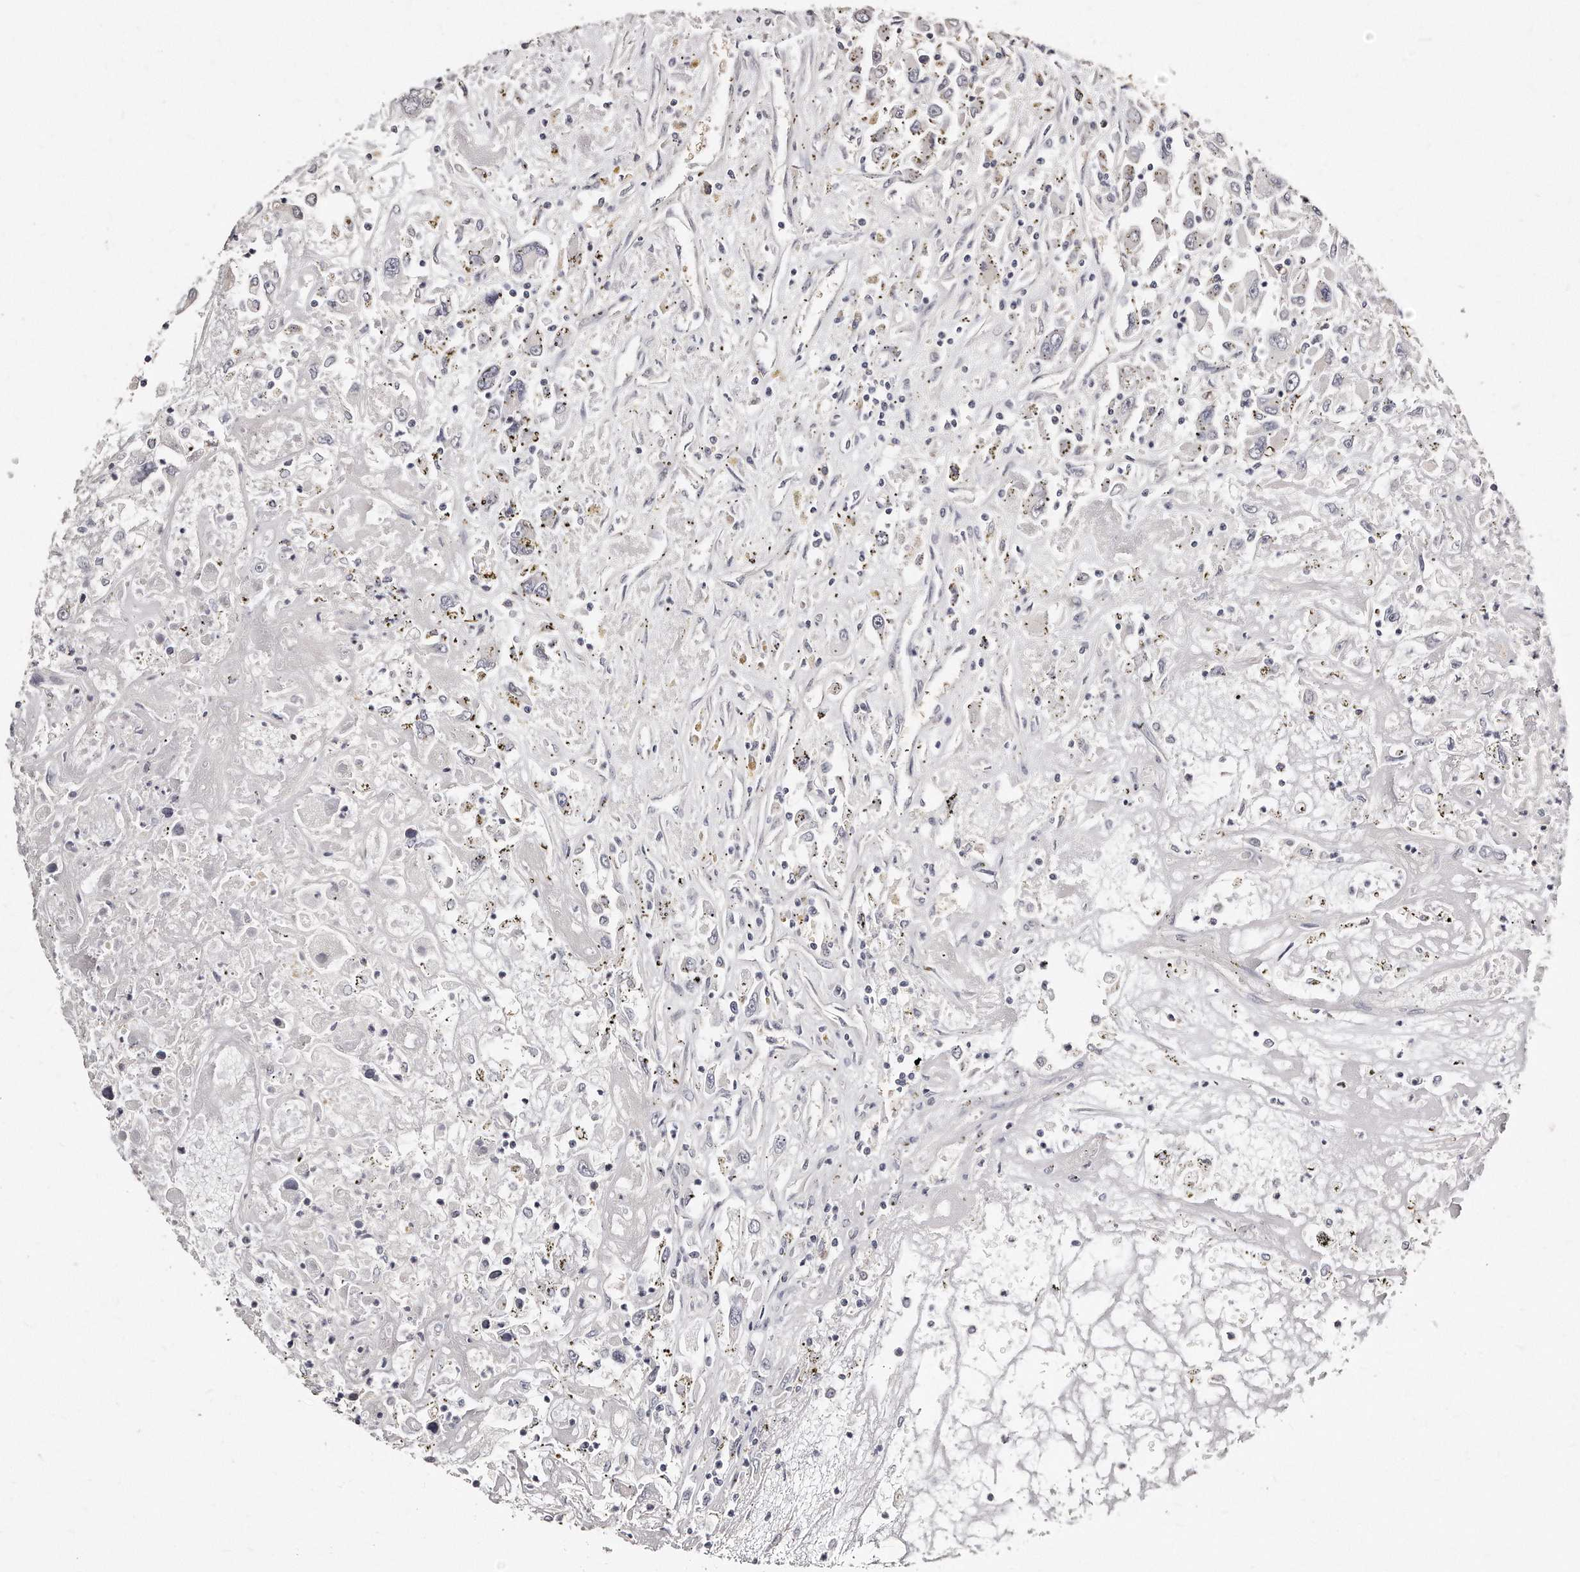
{"staining": {"intensity": "negative", "quantity": "none", "location": "none"}, "tissue": "renal cancer", "cell_type": "Tumor cells", "image_type": "cancer", "snomed": [{"axis": "morphology", "description": "Adenocarcinoma, NOS"}, {"axis": "topography", "description": "Kidney"}], "caption": "Immunohistochemistry (IHC) histopathology image of renal cancer stained for a protein (brown), which shows no positivity in tumor cells.", "gene": "CASZ1", "patient": {"sex": "female", "age": 52}}